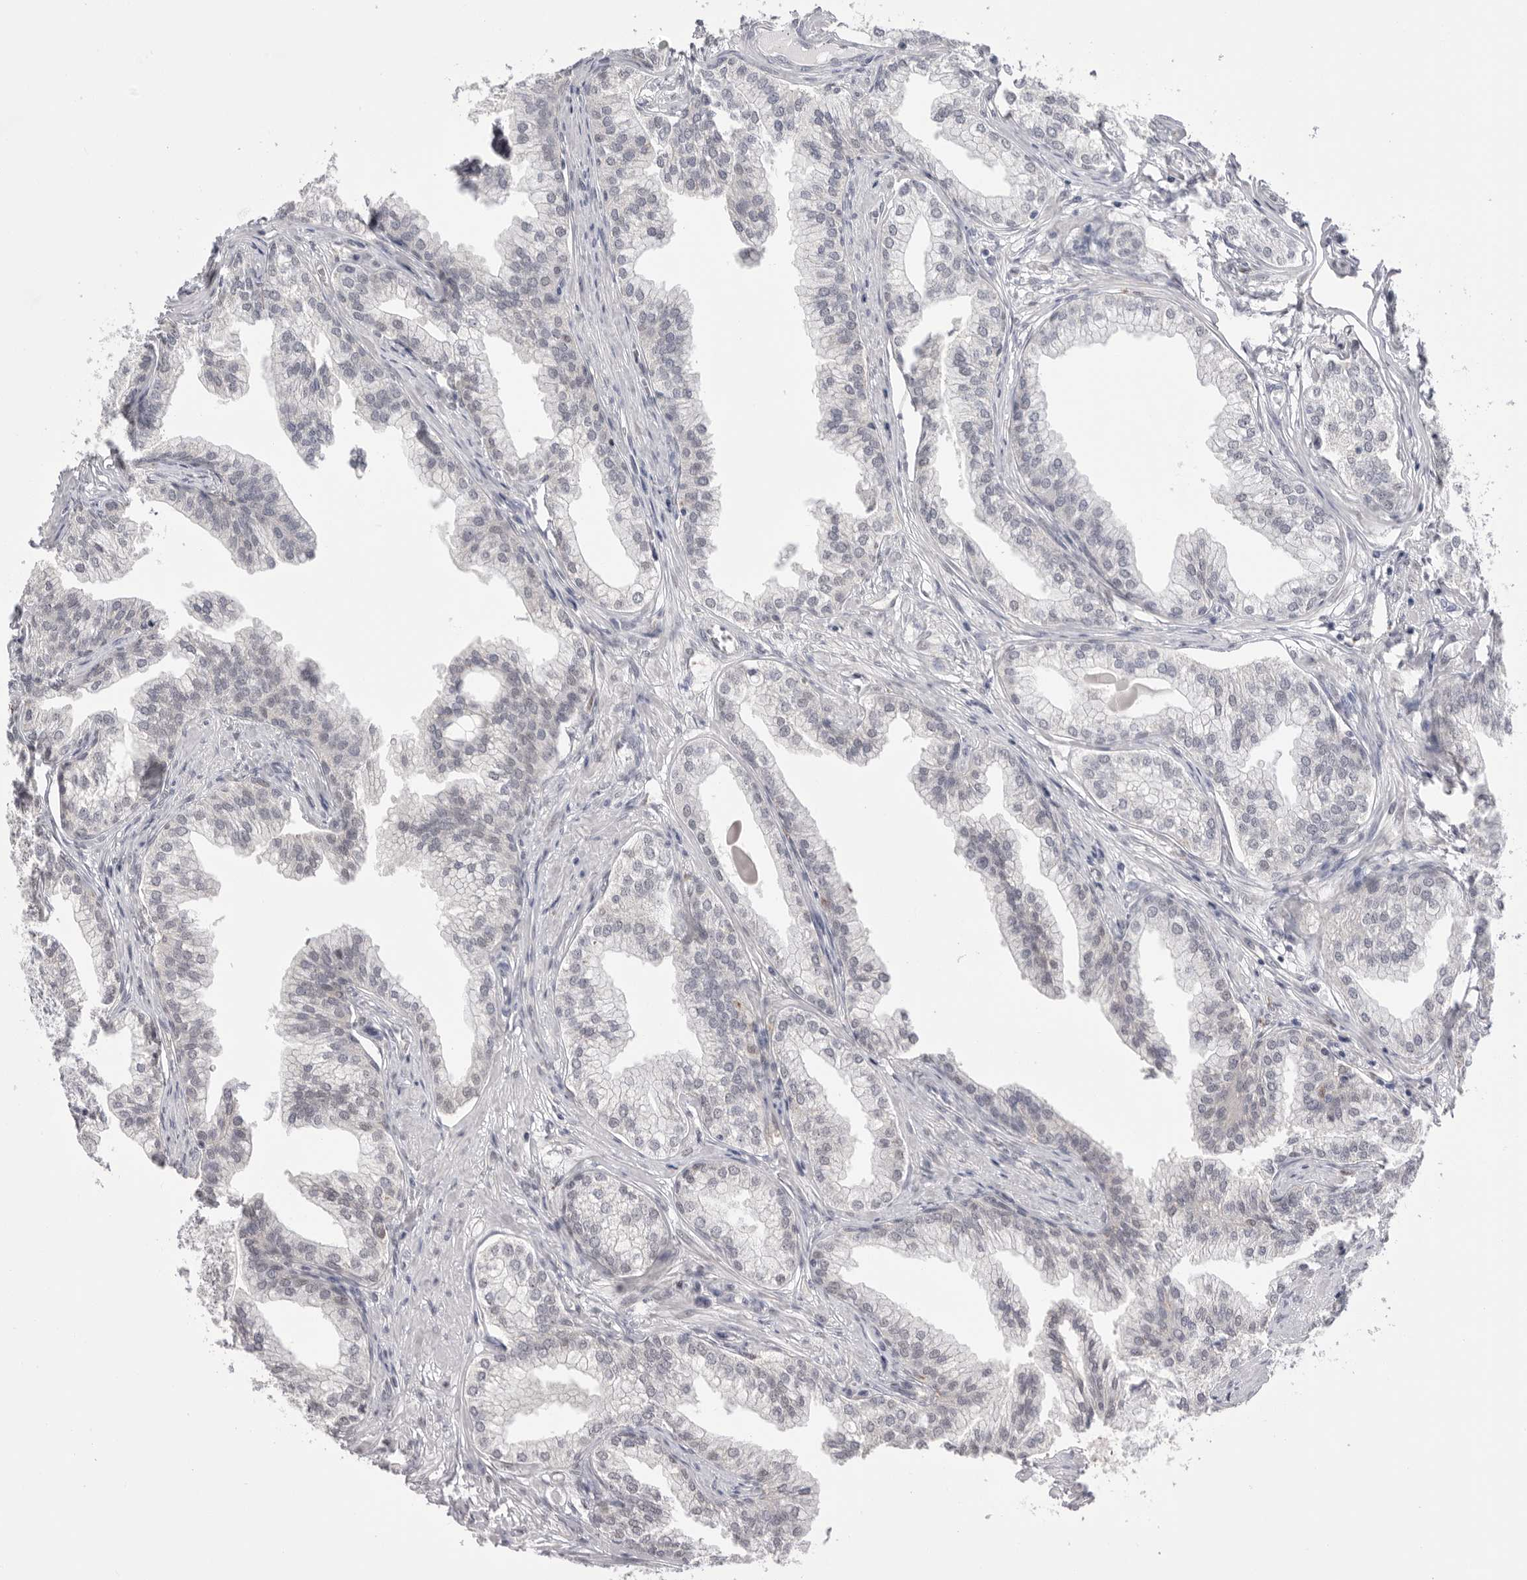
{"staining": {"intensity": "moderate", "quantity": "25%-75%", "location": "nuclear"}, "tissue": "prostate", "cell_type": "Glandular cells", "image_type": "normal", "snomed": [{"axis": "morphology", "description": "Normal tissue, NOS"}, {"axis": "morphology", "description": "Urothelial carcinoma, Low grade"}, {"axis": "topography", "description": "Urinary bladder"}, {"axis": "topography", "description": "Prostate"}], "caption": "This micrograph demonstrates unremarkable prostate stained with immunohistochemistry to label a protein in brown. The nuclear of glandular cells show moderate positivity for the protein. Nuclei are counter-stained blue.", "gene": "BCLAF3", "patient": {"sex": "male", "age": 60}}